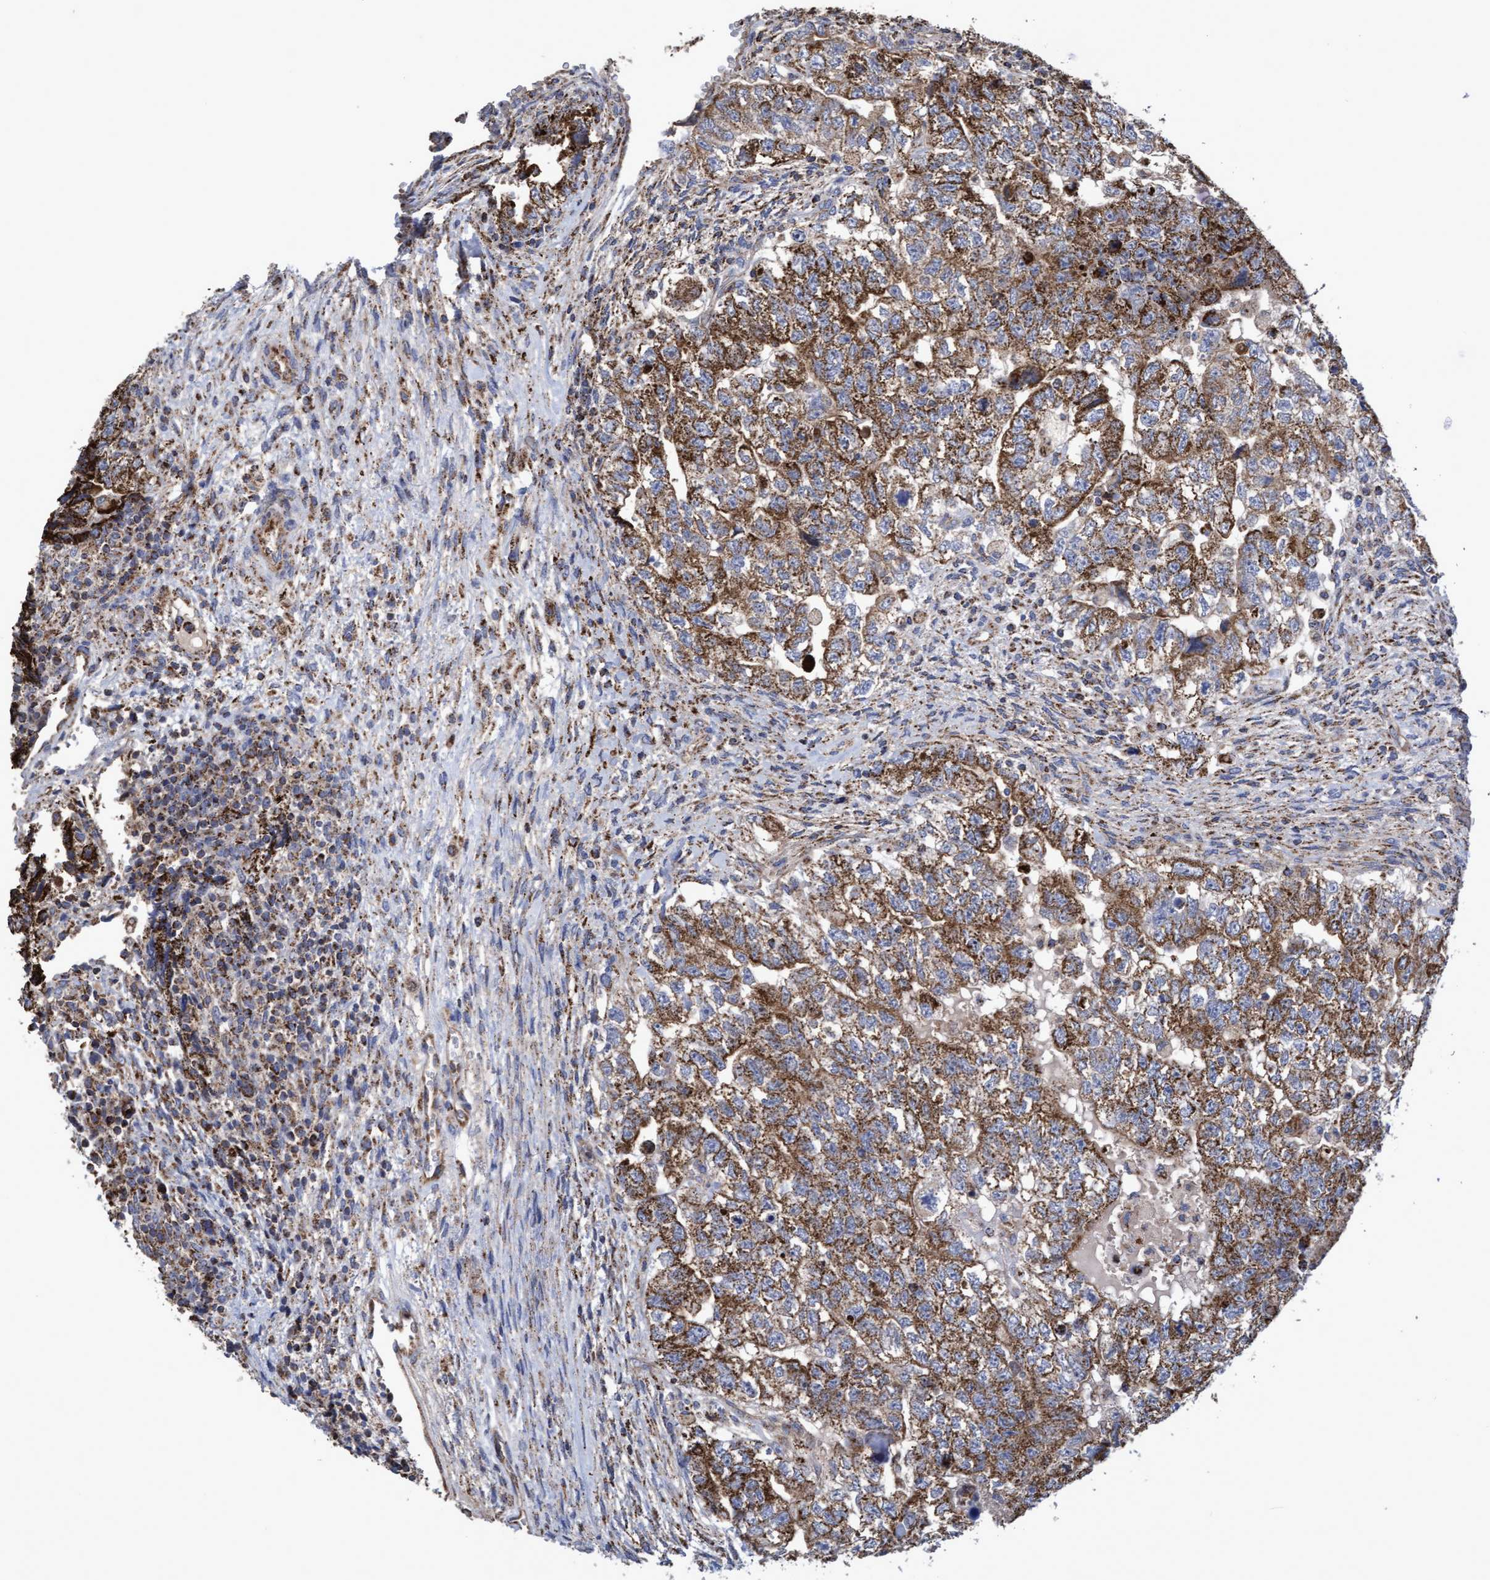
{"staining": {"intensity": "moderate", "quantity": ">75%", "location": "cytoplasmic/membranous"}, "tissue": "testis cancer", "cell_type": "Tumor cells", "image_type": "cancer", "snomed": [{"axis": "morphology", "description": "Carcinoma, Embryonal, NOS"}, {"axis": "topography", "description": "Testis"}], "caption": "IHC image of testis cancer (embryonal carcinoma) stained for a protein (brown), which reveals medium levels of moderate cytoplasmic/membranous positivity in approximately >75% of tumor cells.", "gene": "COBL", "patient": {"sex": "male", "age": 36}}